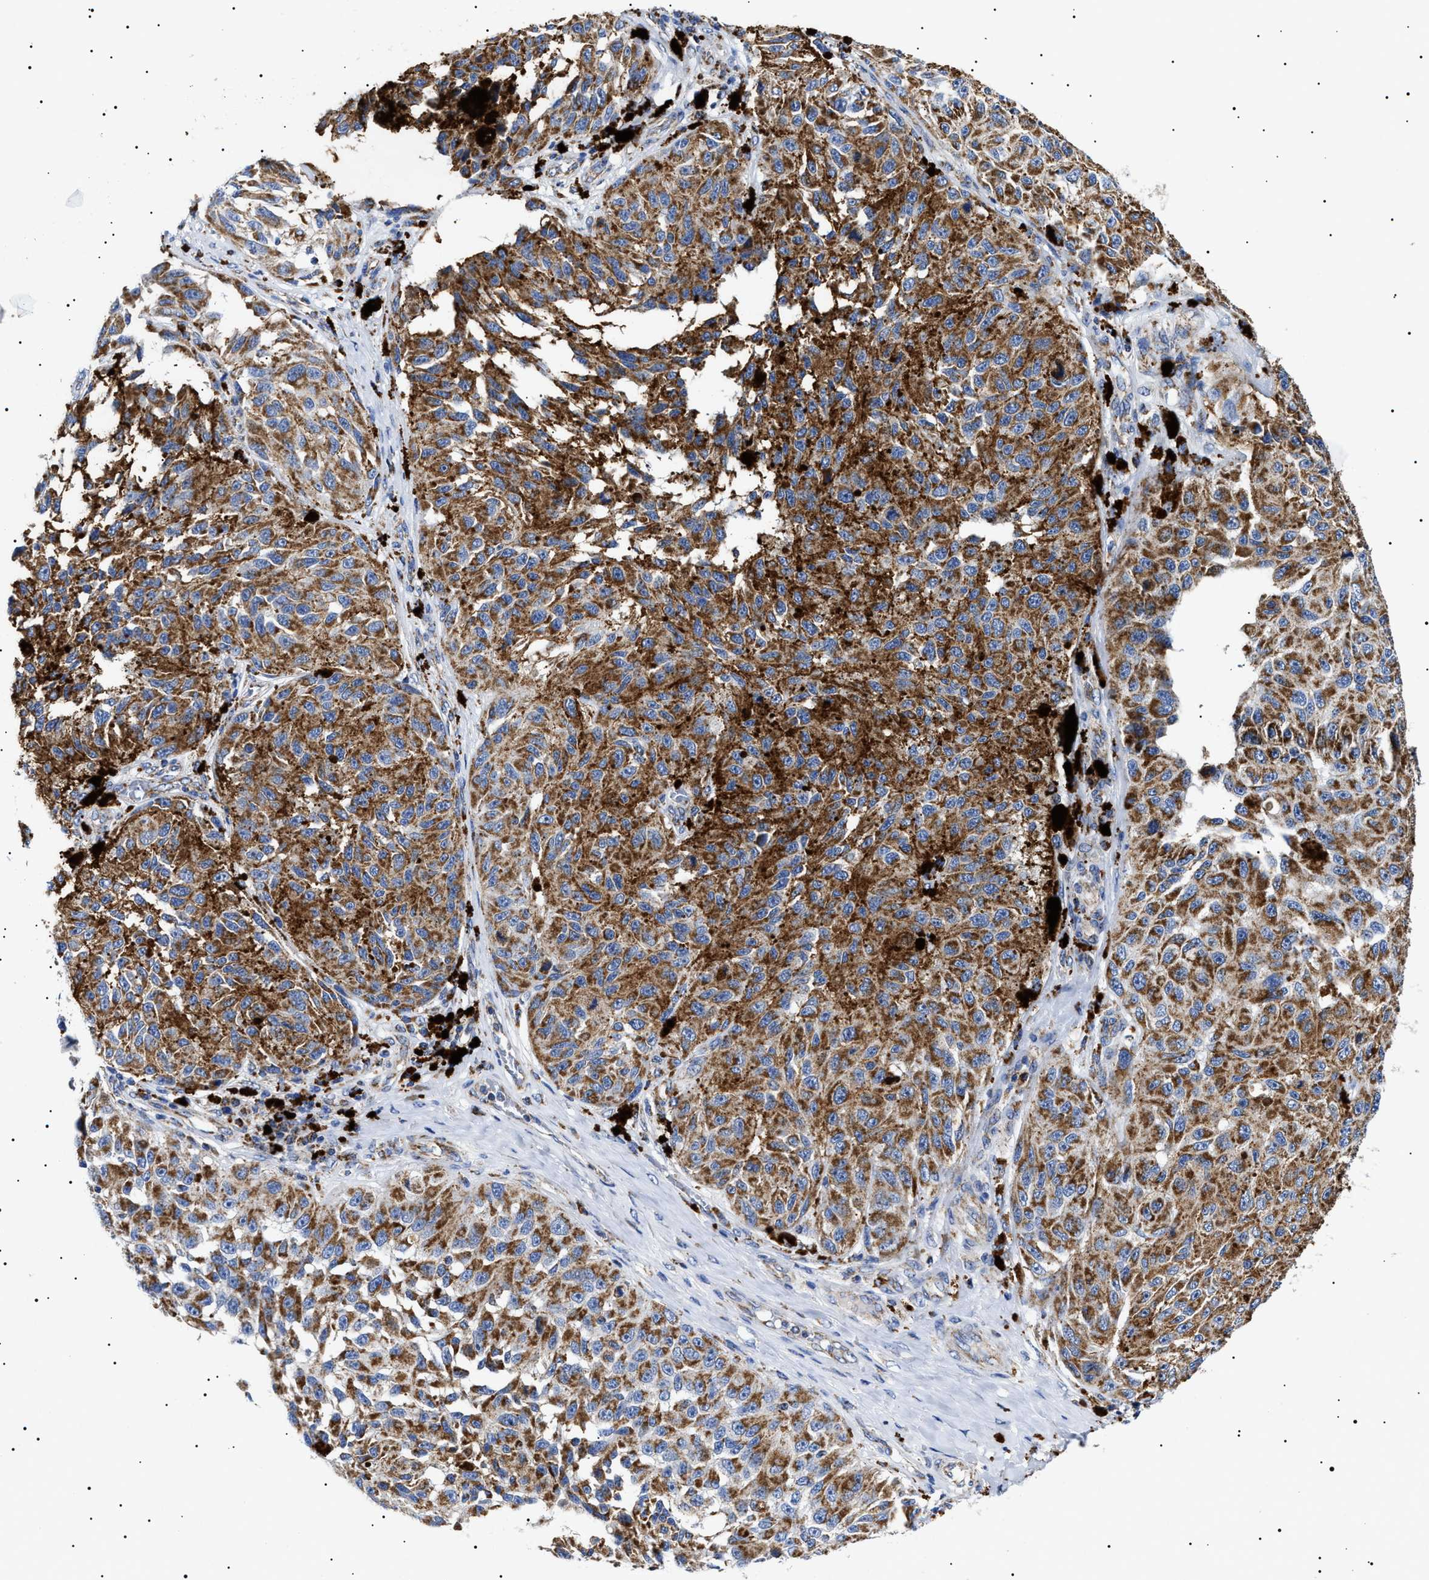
{"staining": {"intensity": "strong", "quantity": ">75%", "location": "cytoplasmic/membranous"}, "tissue": "melanoma", "cell_type": "Tumor cells", "image_type": "cancer", "snomed": [{"axis": "morphology", "description": "Malignant melanoma, NOS"}, {"axis": "topography", "description": "Skin"}], "caption": "The micrograph shows staining of malignant melanoma, revealing strong cytoplasmic/membranous protein positivity (brown color) within tumor cells. (IHC, brightfield microscopy, high magnification).", "gene": "CHRDL2", "patient": {"sex": "female", "age": 73}}